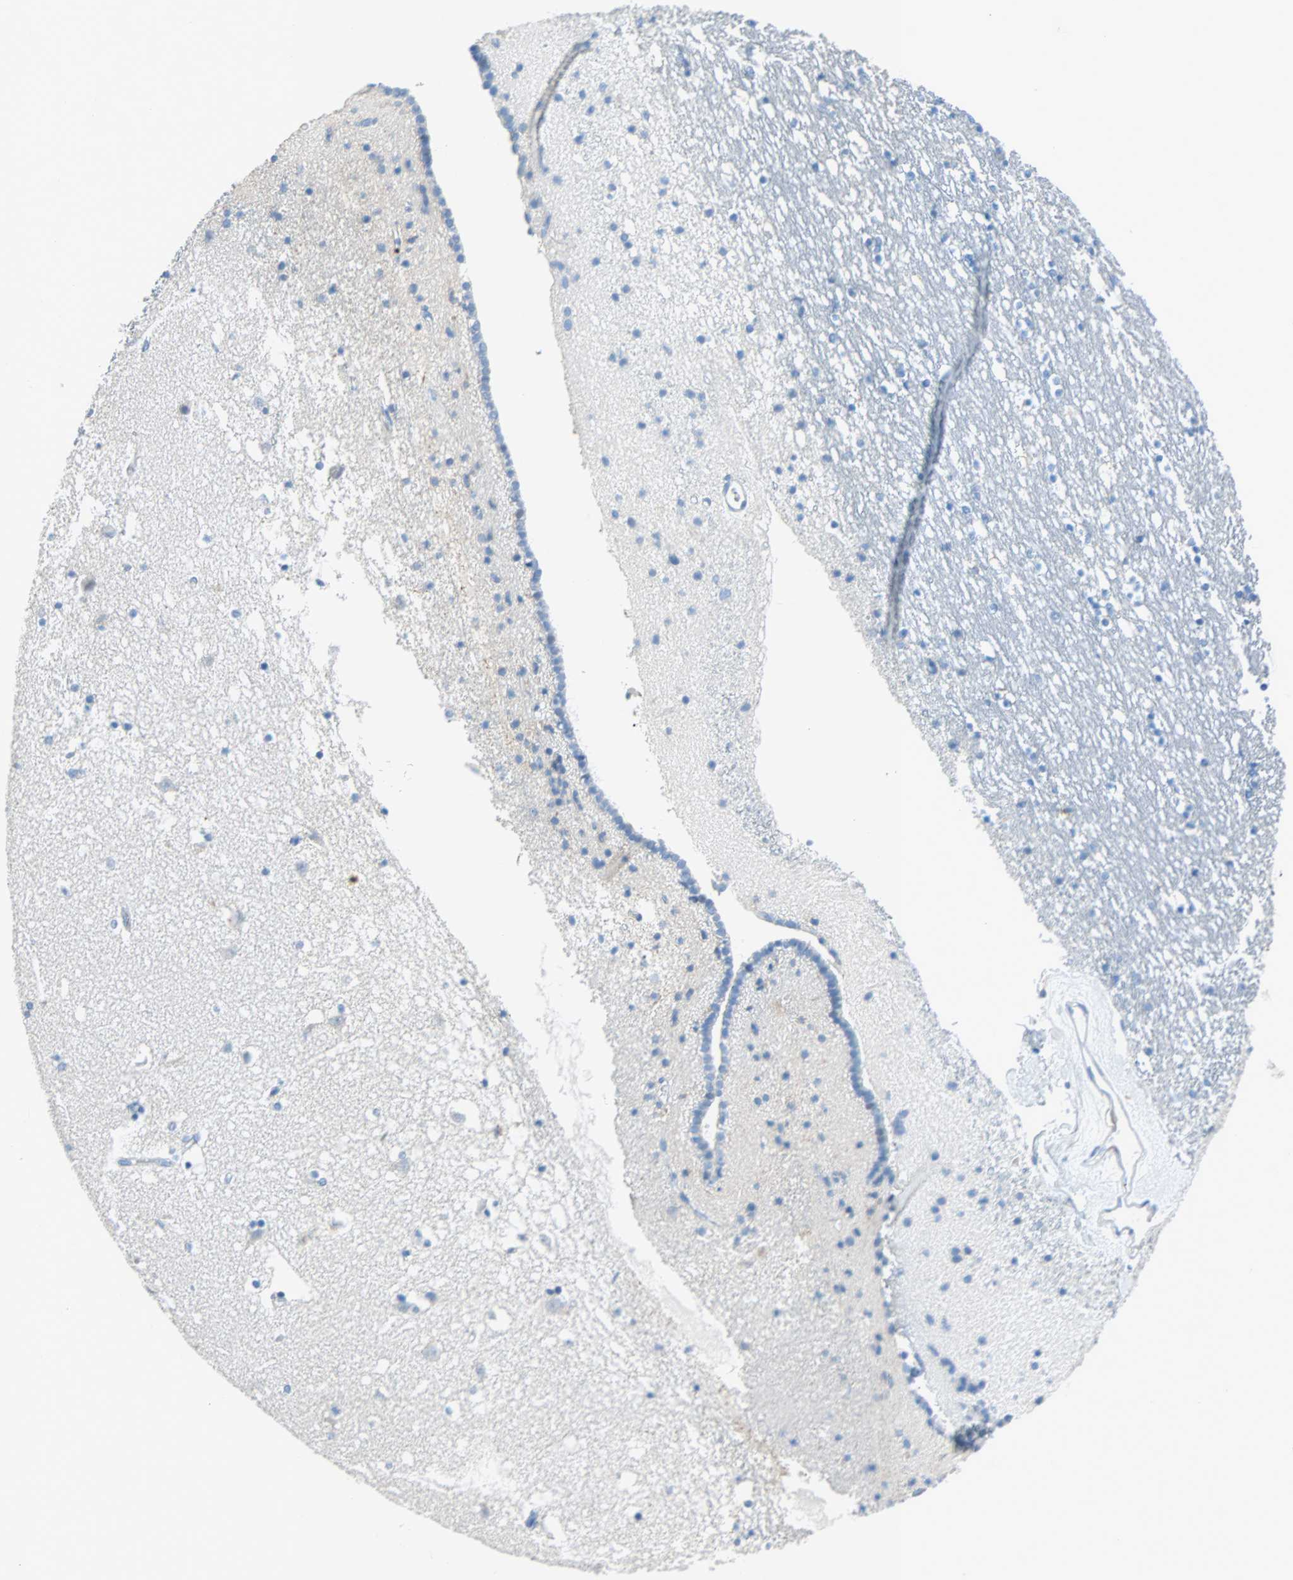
{"staining": {"intensity": "negative", "quantity": "none", "location": "none"}, "tissue": "caudate", "cell_type": "Glial cells", "image_type": "normal", "snomed": [{"axis": "morphology", "description": "Normal tissue, NOS"}, {"axis": "topography", "description": "Lateral ventricle wall"}], "caption": "A high-resolution micrograph shows immunohistochemistry staining of unremarkable caudate, which demonstrates no significant expression in glial cells.", "gene": "CLEC4A", "patient": {"sex": "male", "age": 45}}